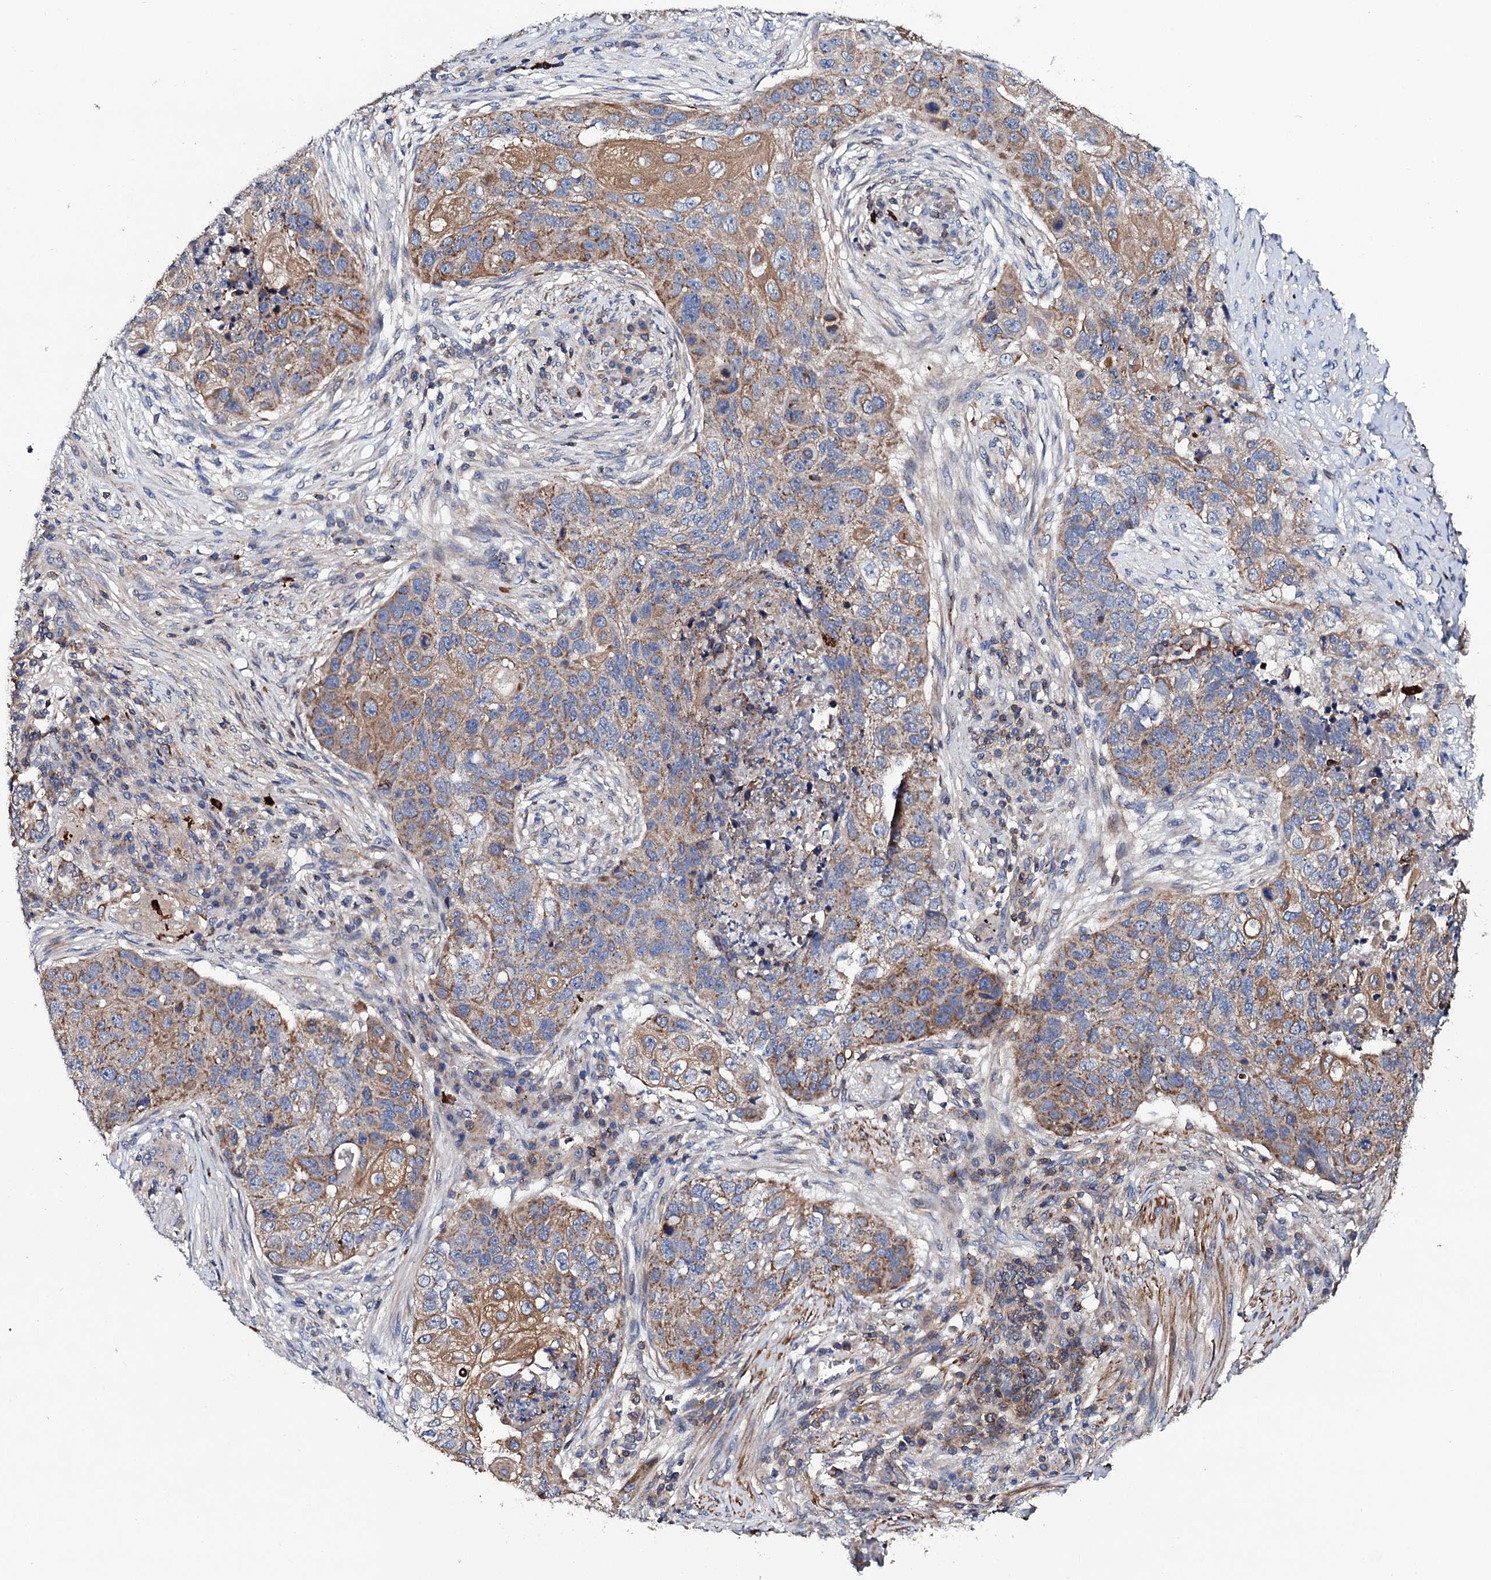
{"staining": {"intensity": "moderate", "quantity": "25%-75%", "location": "cytoplasmic/membranous"}, "tissue": "lung cancer", "cell_type": "Tumor cells", "image_type": "cancer", "snomed": [{"axis": "morphology", "description": "Squamous cell carcinoma, NOS"}, {"axis": "topography", "description": "Lung"}], "caption": "Immunohistochemical staining of human lung squamous cell carcinoma exhibits moderate cytoplasmic/membranous protein positivity in about 25%-75% of tumor cells. (Brightfield microscopy of DAB IHC at high magnification).", "gene": "COG4", "patient": {"sex": "female", "age": 63}}